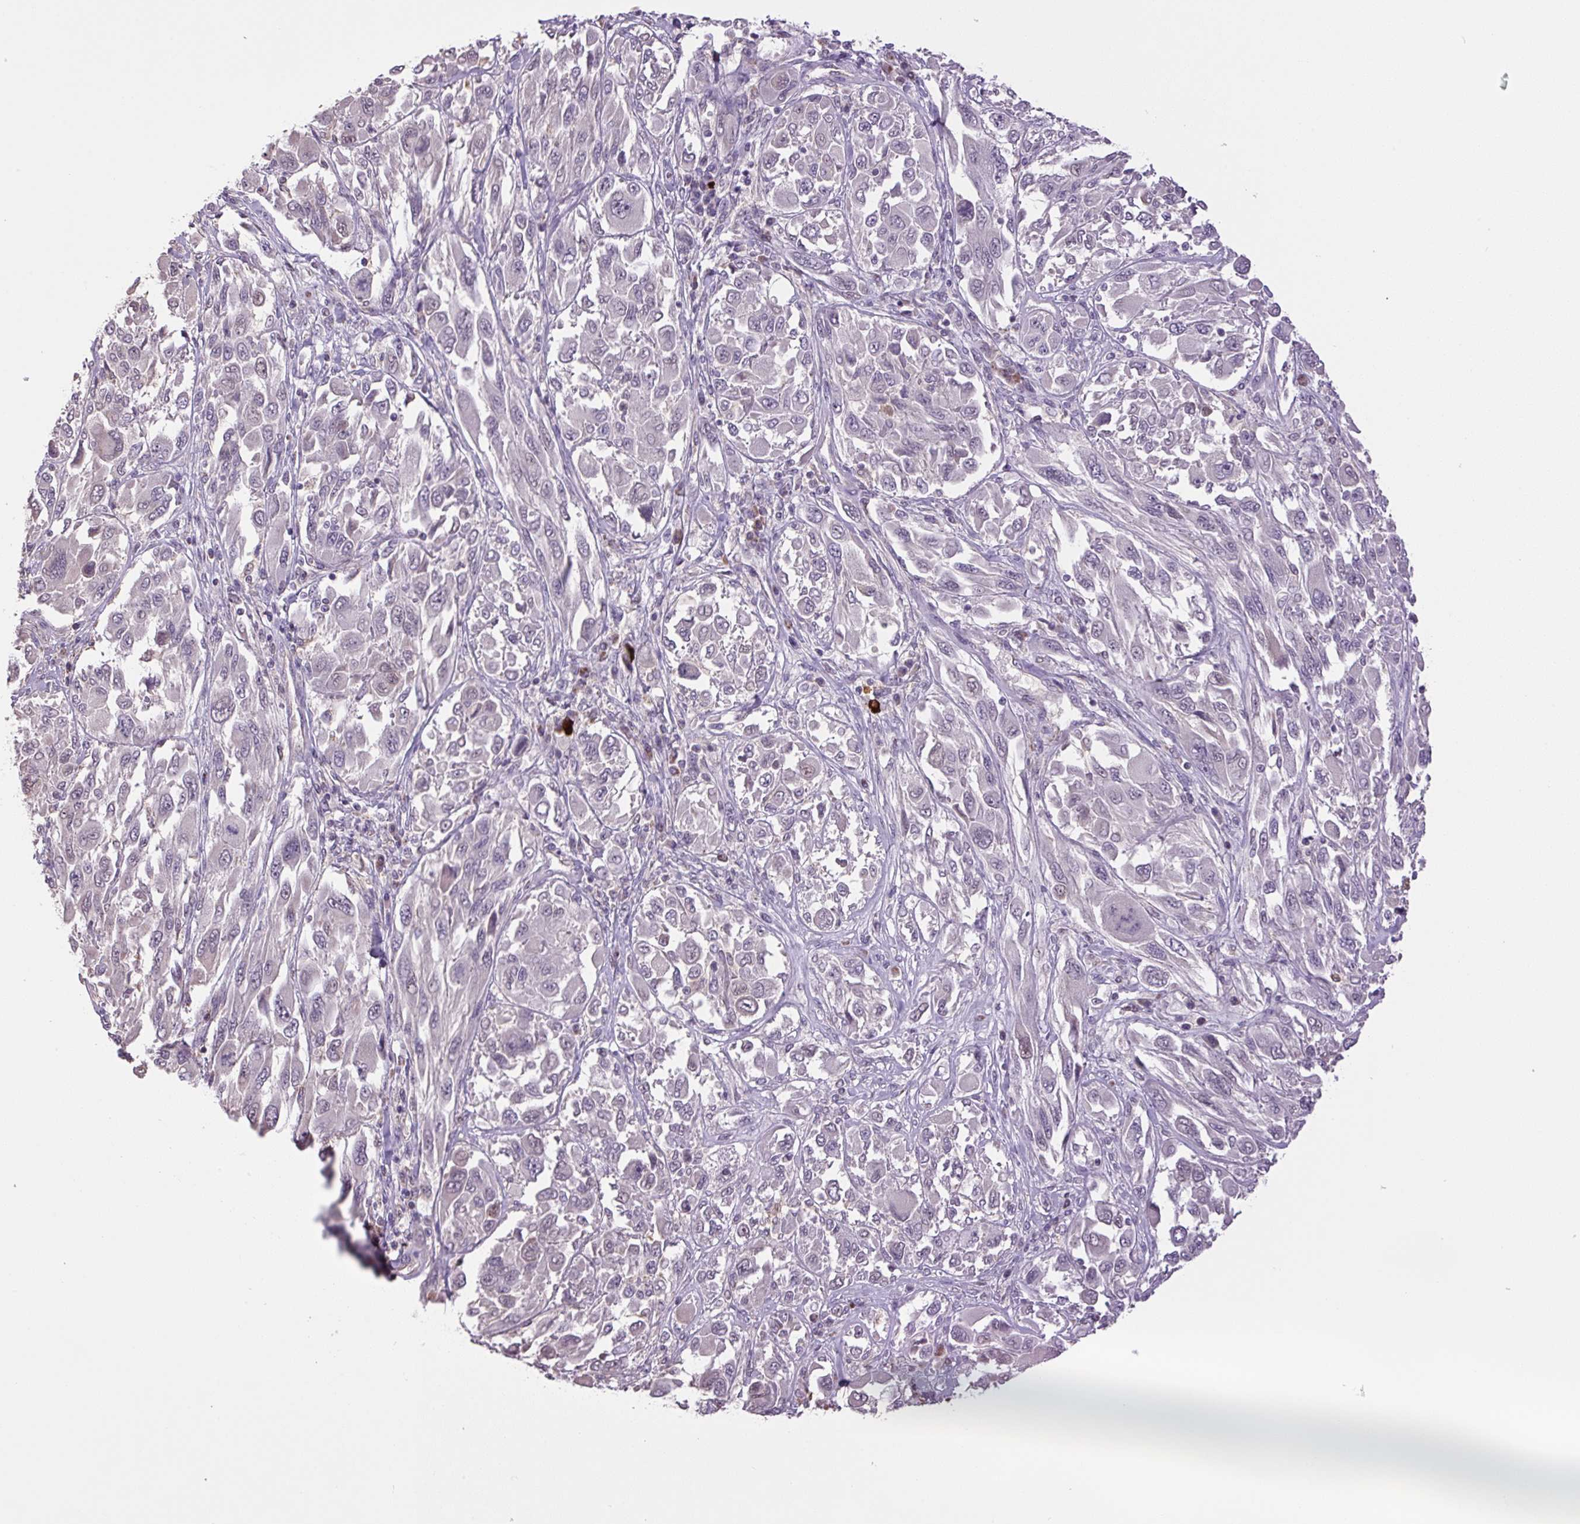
{"staining": {"intensity": "negative", "quantity": "none", "location": "none"}, "tissue": "melanoma", "cell_type": "Tumor cells", "image_type": "cancer", "snomed": [{"axis": "morphology", "description": "Malignant melanoma, NOS"}, {"axis": "topography", "description": "Skin"}], "caption": "DAB (3,3'-diaminobenzidine) immunohistochemical staining of malignant melanoma exhibits no significant staining in tumor cells. The staining was performed using DAB to visualize the protein expression in brown, while the nuclei were stained in blue with hematoxylin (Magnification: 20x).", "gene": "SGF29", "patient": {"sex": "female", "age": 91}}